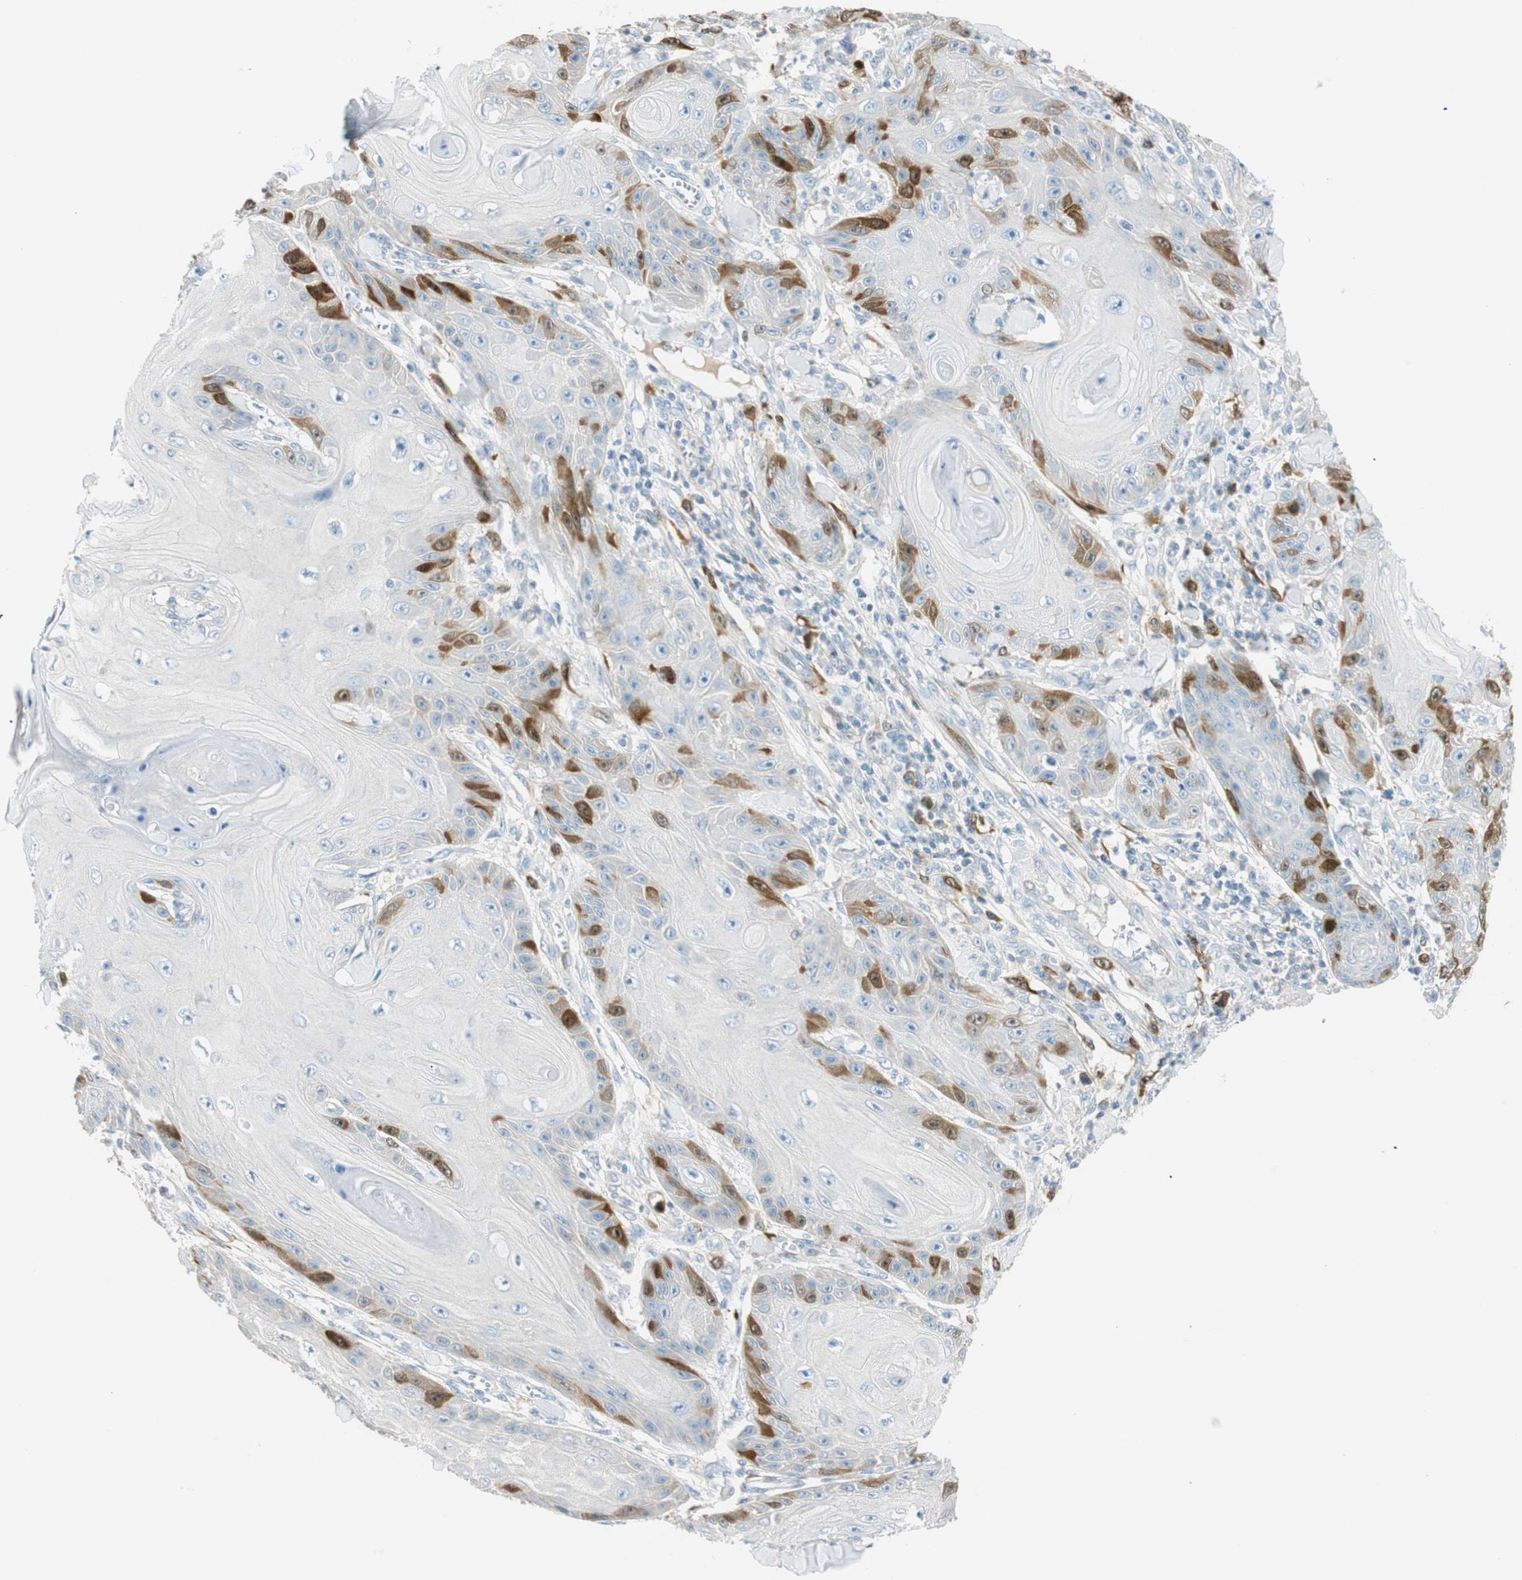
{"staining": {"intensity": "moderate", "quantity": "<25%", "location": "cytoplasmic/membranous,nuclear"}, "tissue": "skin cancer", "cell_type": "Tumor cells", "image_type": "cancer", "snomed": [{"axis": "morphology", "description": "Squamous cell carcinoma, NOS"}, {"axis": "topography", "description": "Skin"}], "caption": "Moderate cytoplasmic/membranous and nuclear protein positivity is present in about <25% of tumor cells in squamous cell carcinoma (skin).", "gene": "PTTG1", "patient": {"sex": "female", "age": 78}}